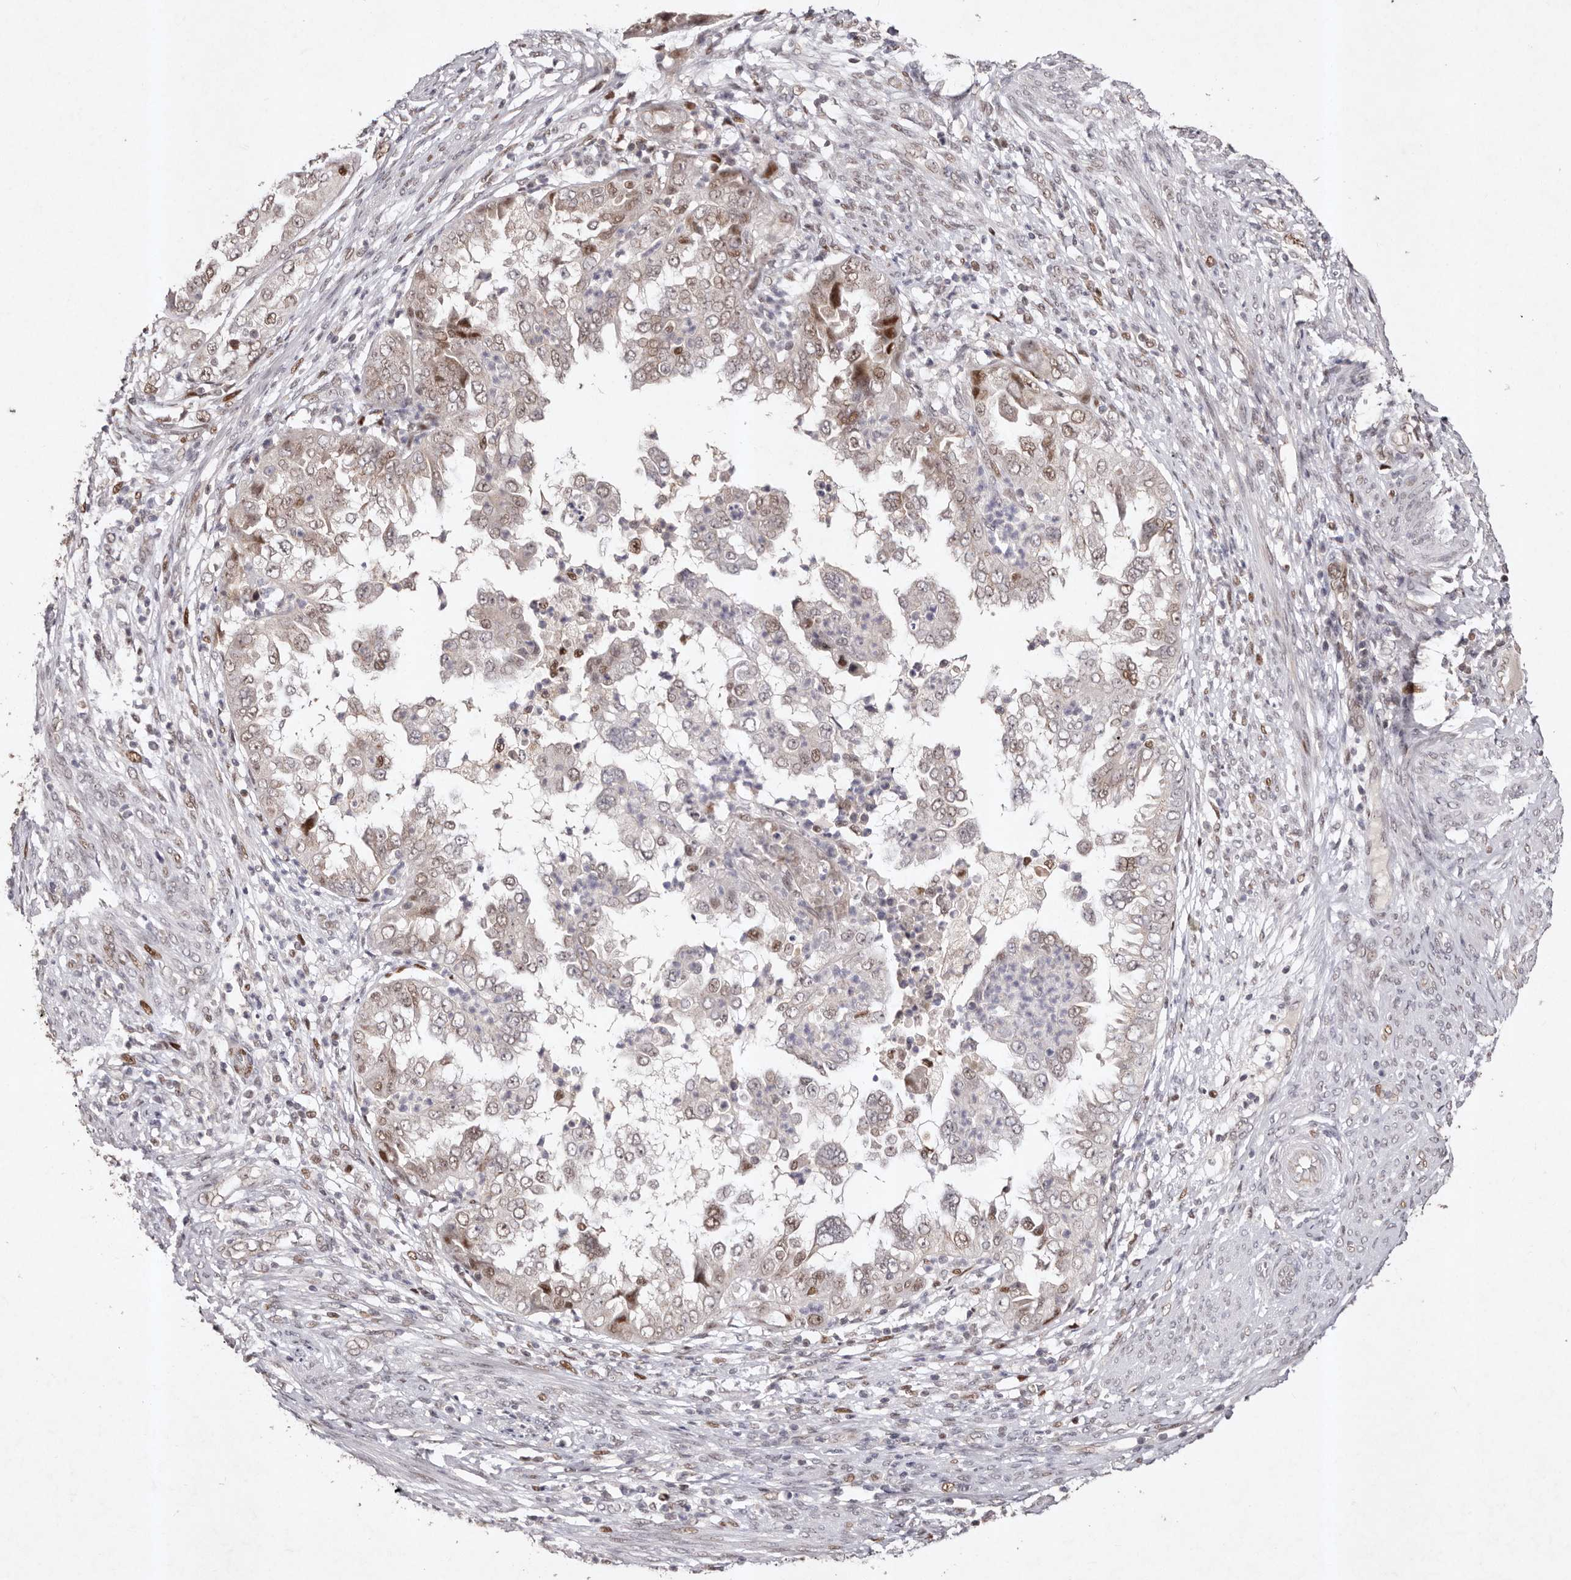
{"staining": {"intensity": "moderate", "quantity": "25%-75%", "location": "nuclear"}, "tissue": "endometrial cancer", "cell_type": "Tumor cells", "image_type": "cancer", "snomed": [{"axis": "morphology", "description": "Adenocarcinoma, NOS"}, {"axis": "topography", "description": "Endometrium"}], "caption": "Endometrial cancer stained with immunohistochemistry demonstrates moderate nuclear staining in about 25%-75% of tumor cells. The staining is performed using DAB (3,3'-diaminobenzidine) brown chromogen to label protein expression. The nuclei are counter-stained blue using hematoxylin.", "gene": "KLF7", "patient": {"sex": "female", "age": 85}}